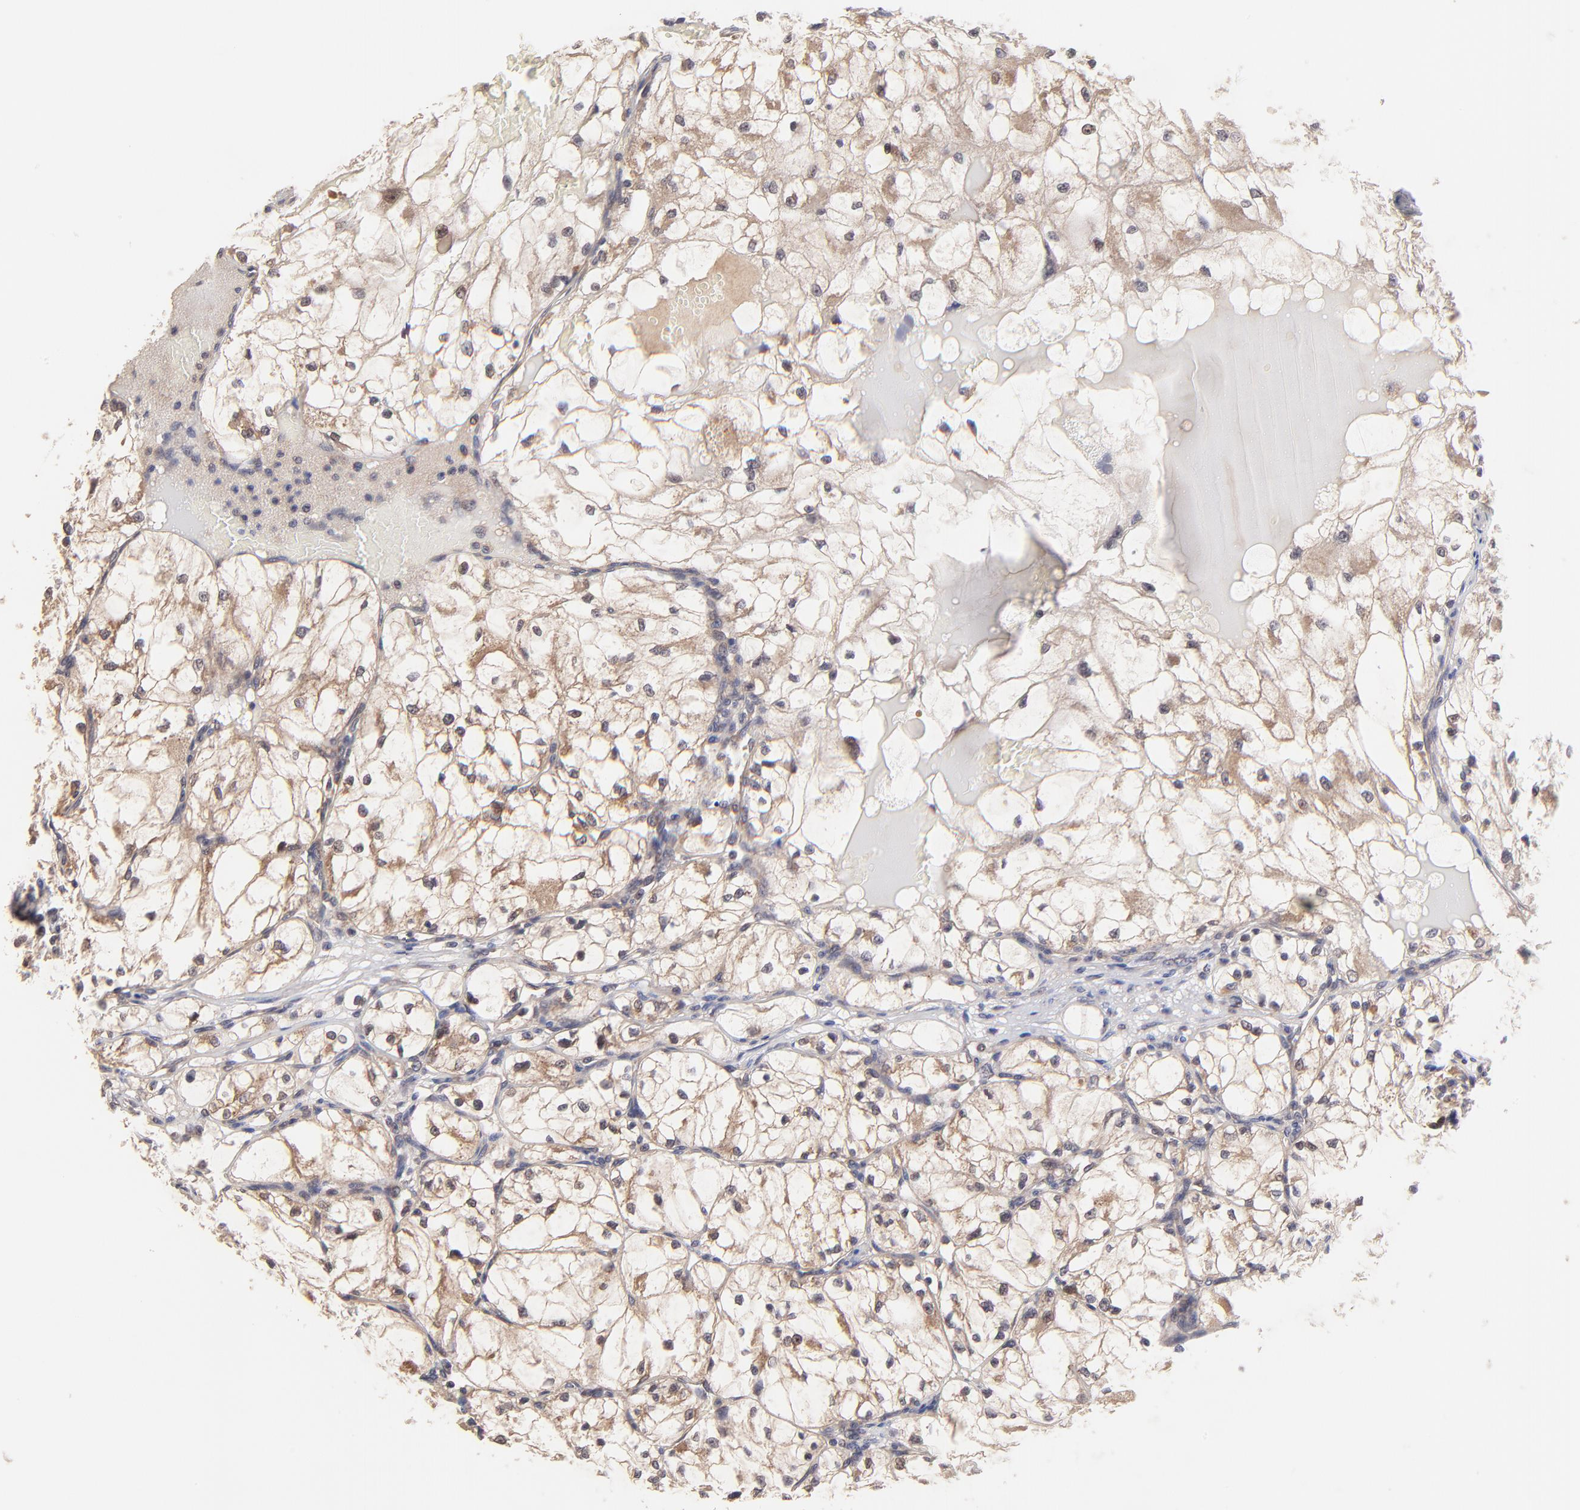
{"staining": {"intensity": "moderate", "quantity": ">75%", "location": "cytoplasmic/membranous"}, "tissue": "renal cancer", "cell_type": "Tumor cells", "image_type": "cancer", "snomed": [{"axis": "morphology", "description": "Adenocarcinoma, NOS"}, {"axis": "topography", "description": "Kidney"}], "caption": "Human adenocarcinoma (renal) stained for a protein (brown) shows moderate cytoplasmic/membranous positive staining in approximately >75% of tumor cells.", "gene": "BAIAP2L2", "patient": {"sex": "male", "age": 61}}